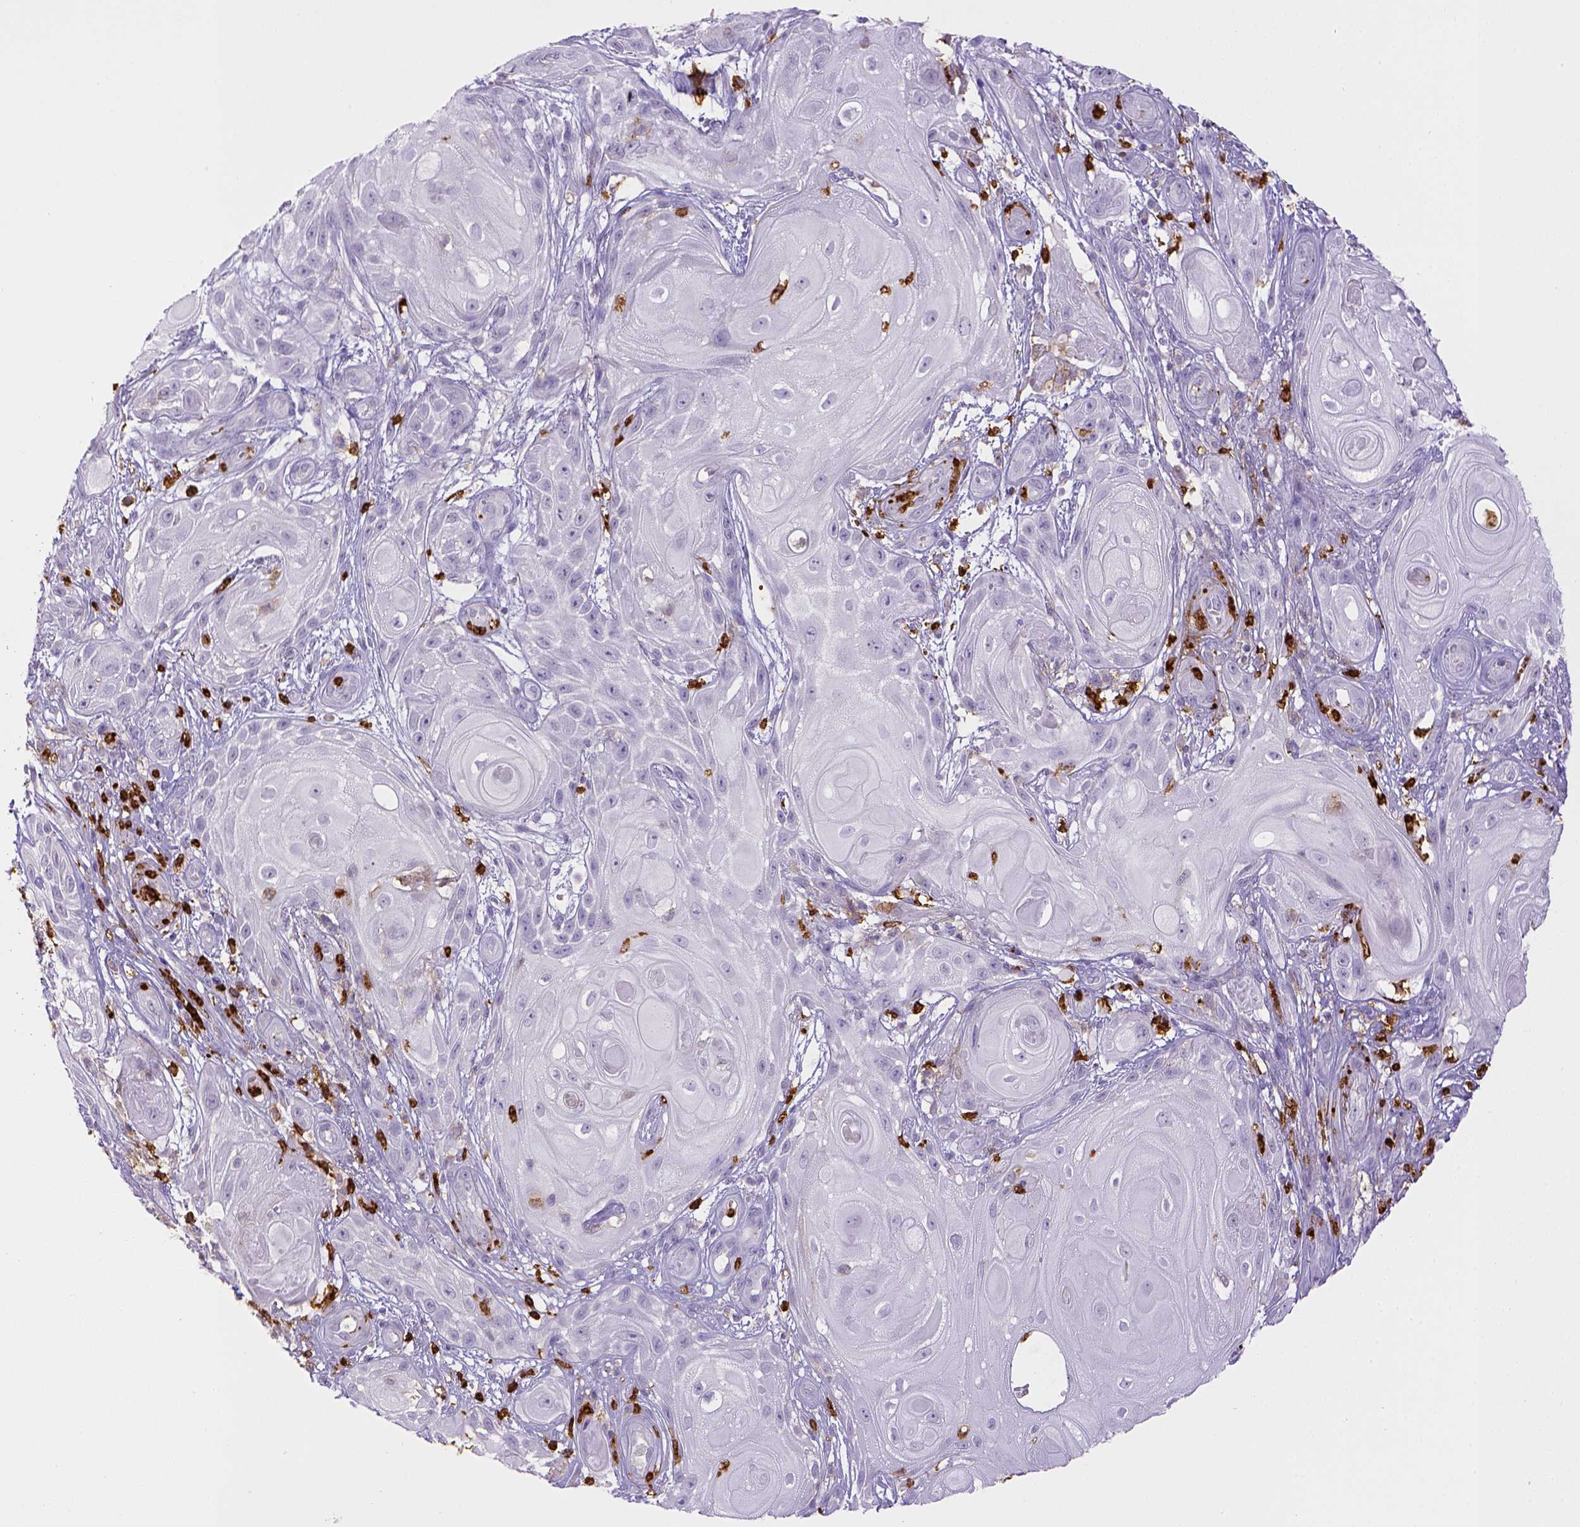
{"staining": {"intensity": "negative", "quantity": "none", "location": "none"}, "tissue": "skin cancer", "cell_type": "Tumor cells", "image_type": "cancer", "snomed": [{"axis": "morphology", "description": "Squamous cell carcinoma, NOS"}, {"axis": "topography", "description": "Skin"}], "caption": "A high-resolution histopathology image shows immunohistochemistry staining of squamous cell carcinoma (skin), which exhibits no significant staining in tumor cells.", "gene": "ITGAM", "patient": {"sex": "male", "age": 62}}